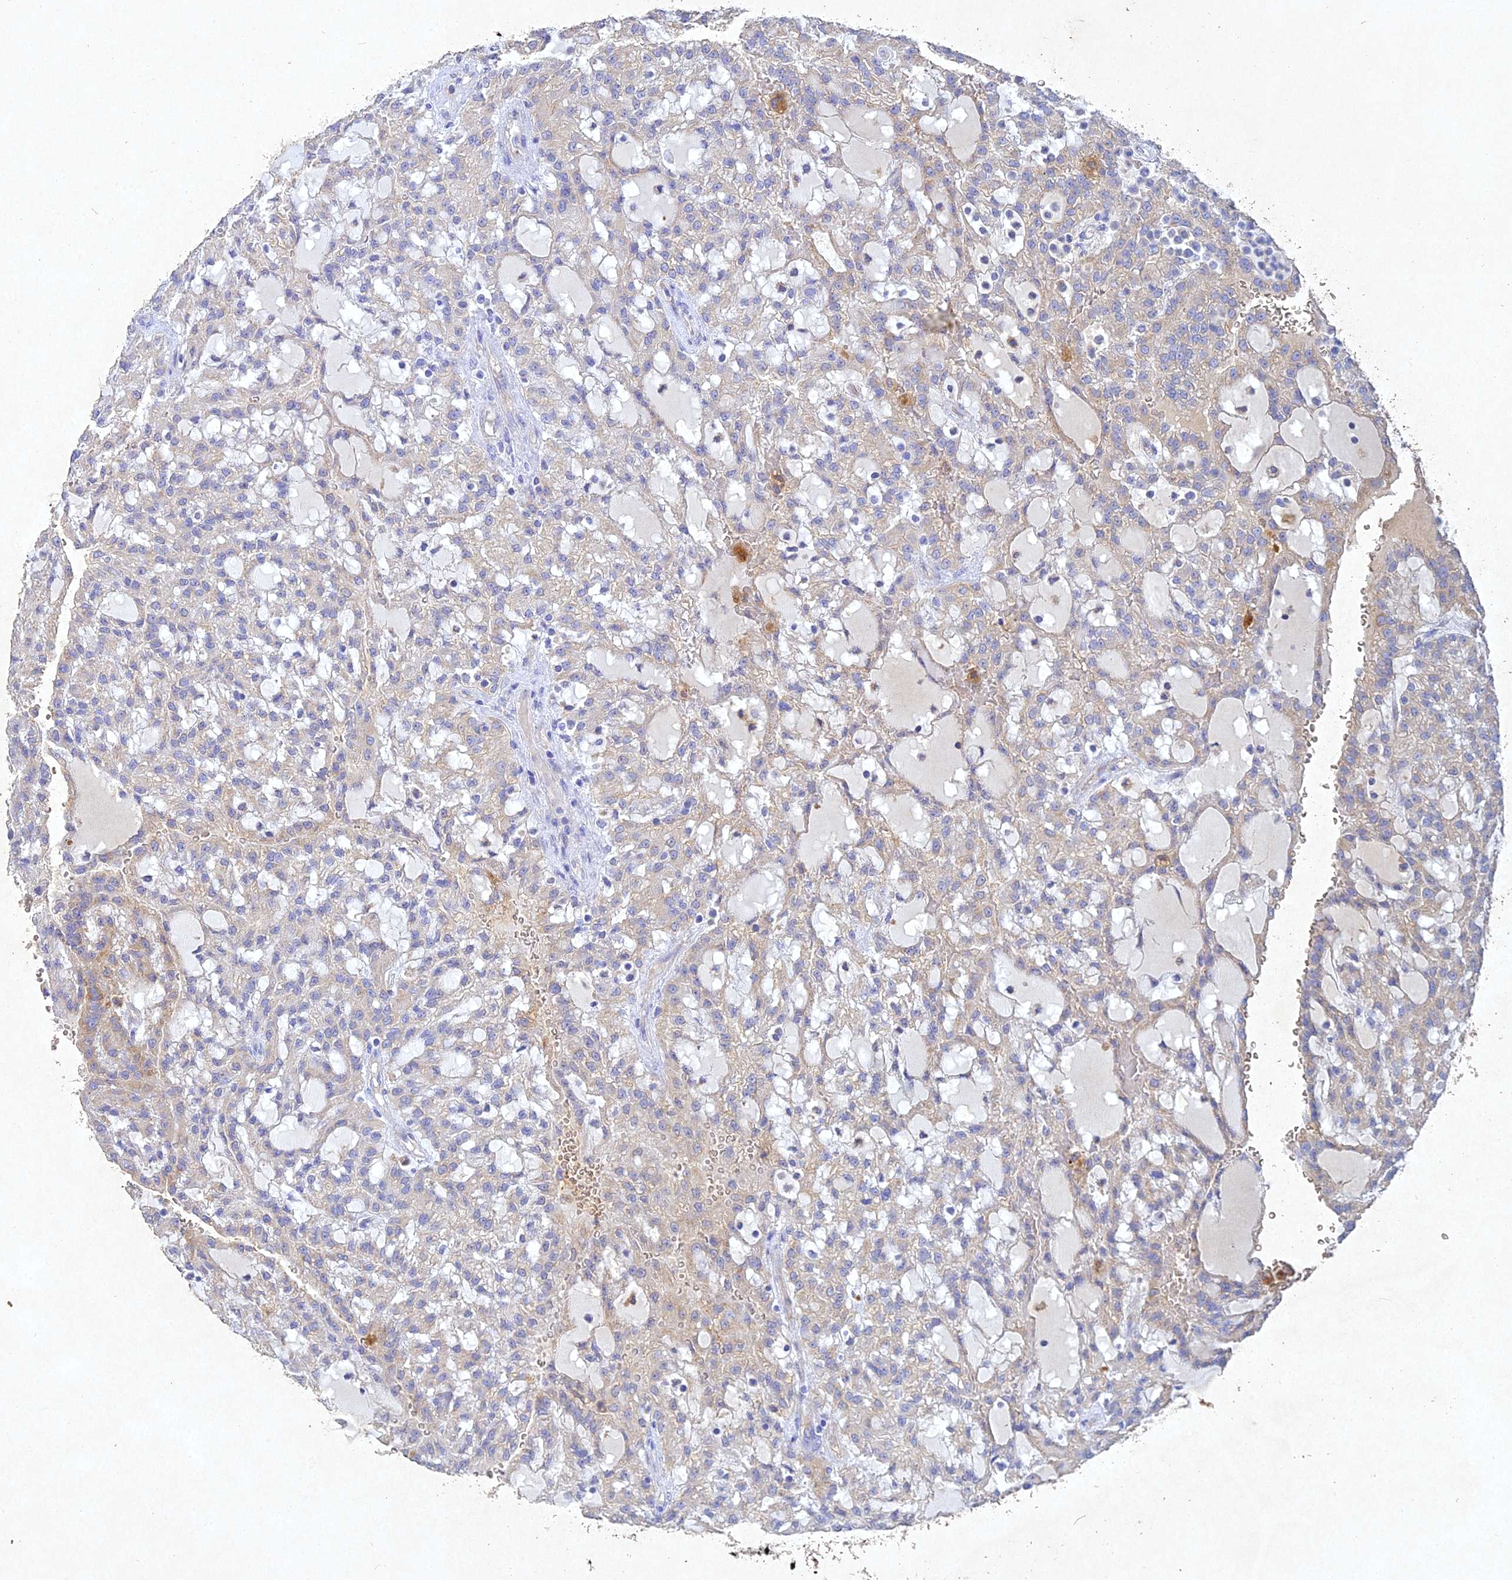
{"staining": {"intensity": "negative", "quantity": "none", "location": "none"}, "tissue": "renal cancer", "cell_type": "Tumor cells", "image_type": "cancer", "snomed": [{"axis": "morphology", "description": "Adenocarcinoma, NOS"}, {"axis": "topography", "description": "Kidney"}], "caption": "There is no significant expression in tumor cells of renal cancer.", "gene": "NDUFV1", "patient": {"sex": "male", "age": 63}}